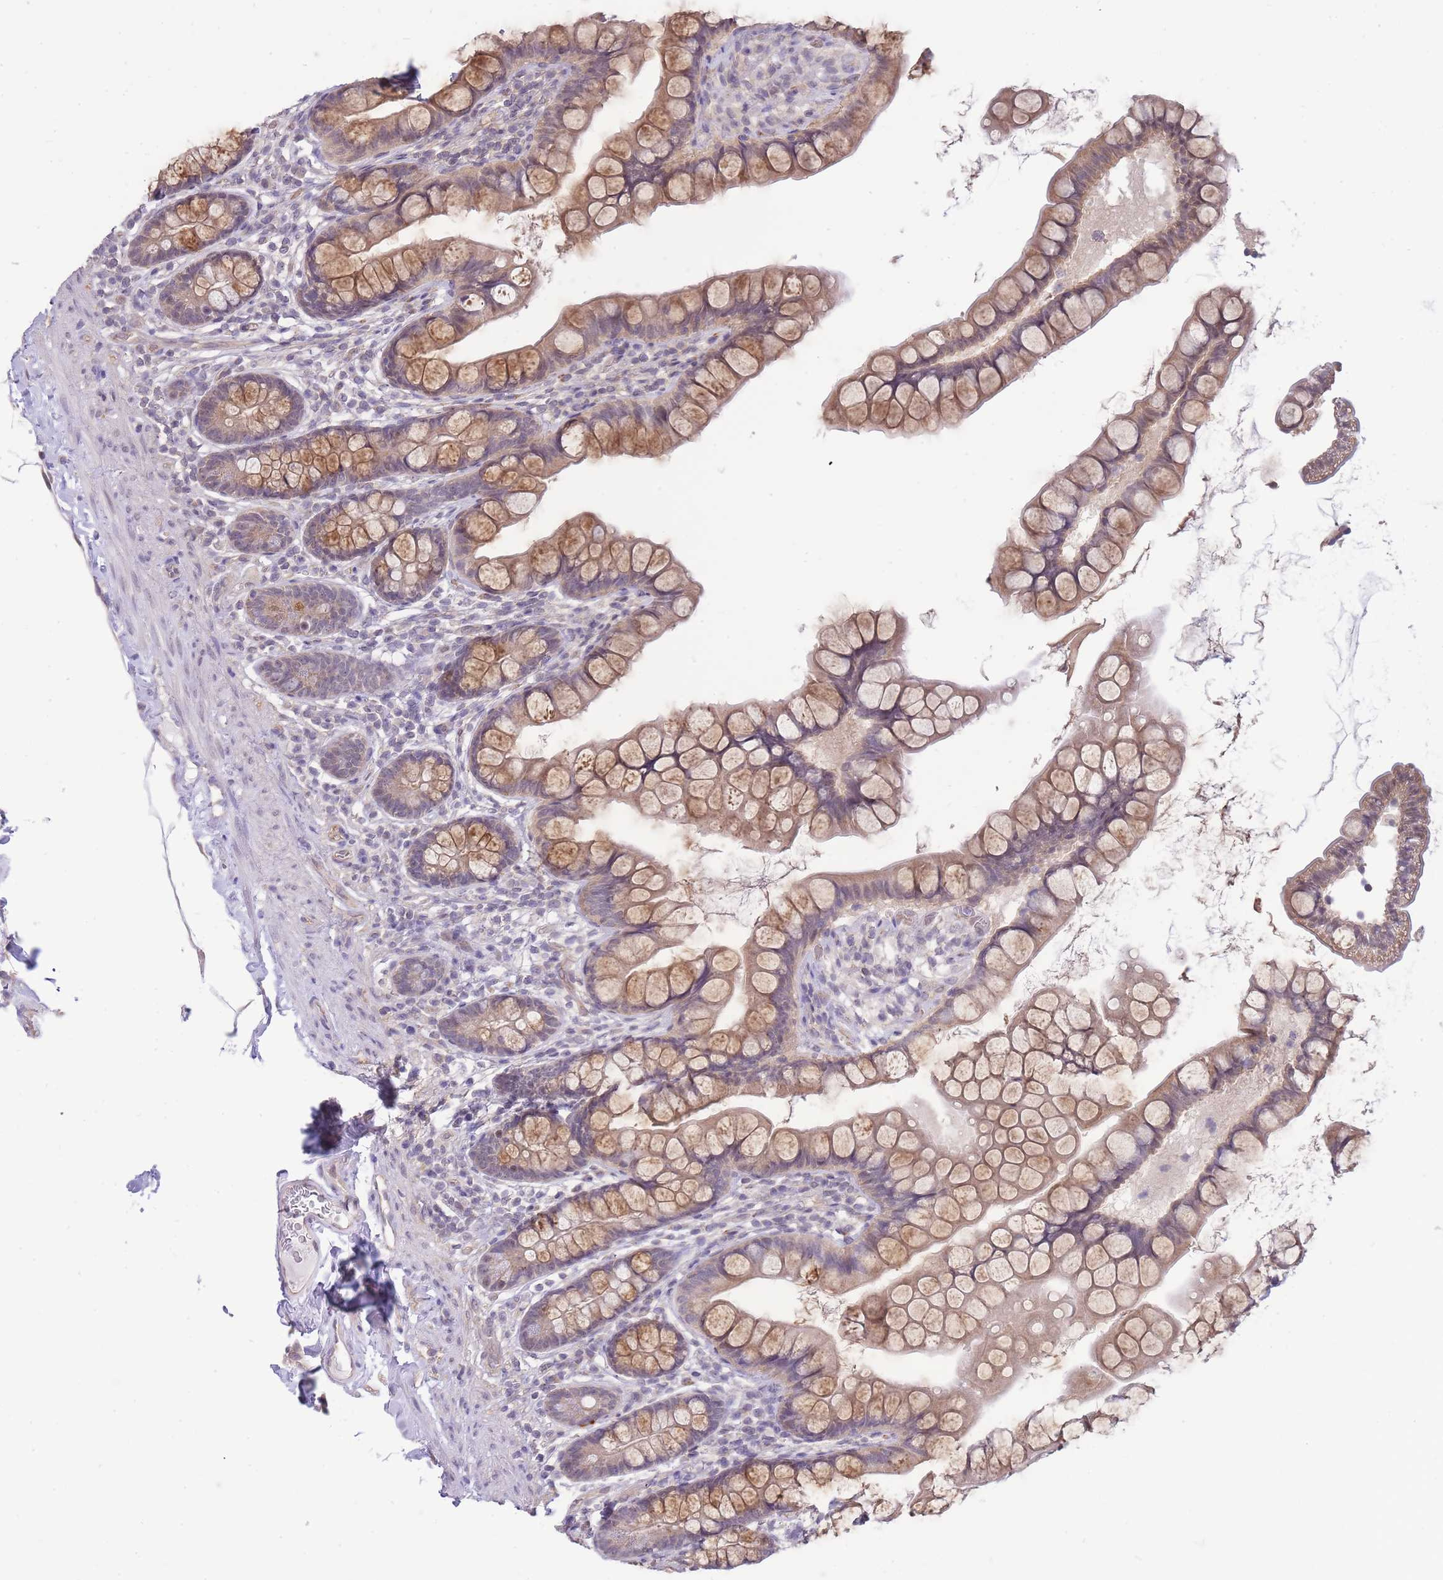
{"staining": {"intensity": "moderate", "quantity": "25%-75%", "location": "cytoplasmic/membranous"}, "tissue": "small intestine", "cell_type": "Glandular cells", "image_type": "normal", "snomed": [{"axis": "morphology", "description": "Normal tissue, NOS"}, {"axis": "topography", "description": "Small intestine"}], "caption": "DAB (3,3'-diaminobenzidine) immunohistochemical staining of unremarkable small intestine exhibits moderate cytoplasmic/membranous protein staining in approximately 25%-75% of glandular cells.", "gene": "C19orf25", "patient": {"sex": "male", "age": 70}}